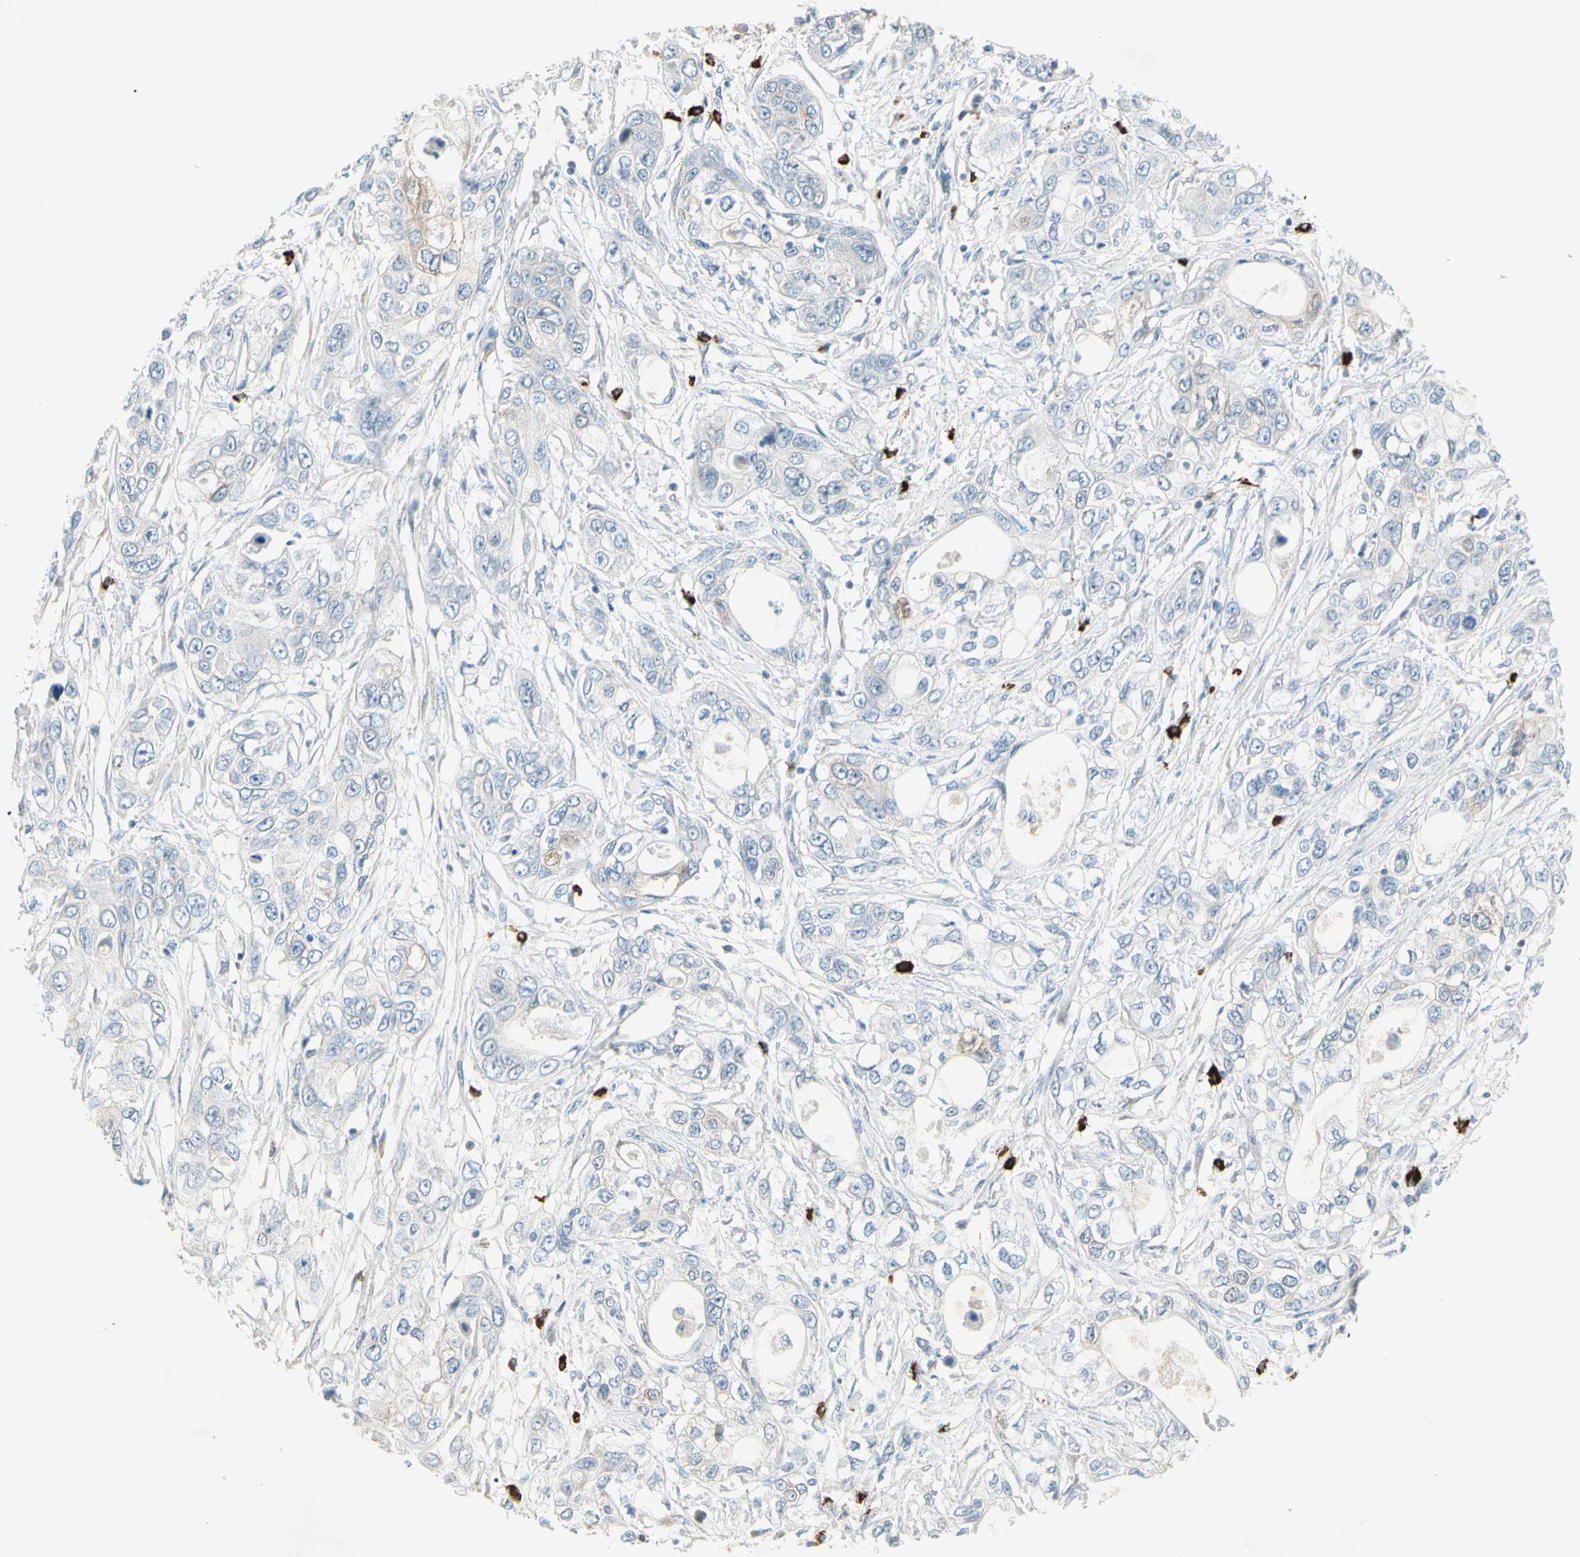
{"staining": {"intensity": "weak", "quantity": "<25%", "location": "cytoplasmic/membranous"}, "tissue": "pancreatic cancer", "cell_type": "Tumor cells", "image_type": "cancer", "snomed": [{"axis": "morphology", "description": "Adenocarcinoma, NOS"}, {"axis": "topography", "description": "Pancreas"}], "caption": "IHC histopathology image of human pancreatic cancer stained for a protein (brown), which exhibits no positivity in tumor cells.", "gene": "MAPRE3", "patient": {"sex": "female", "age": 70}}